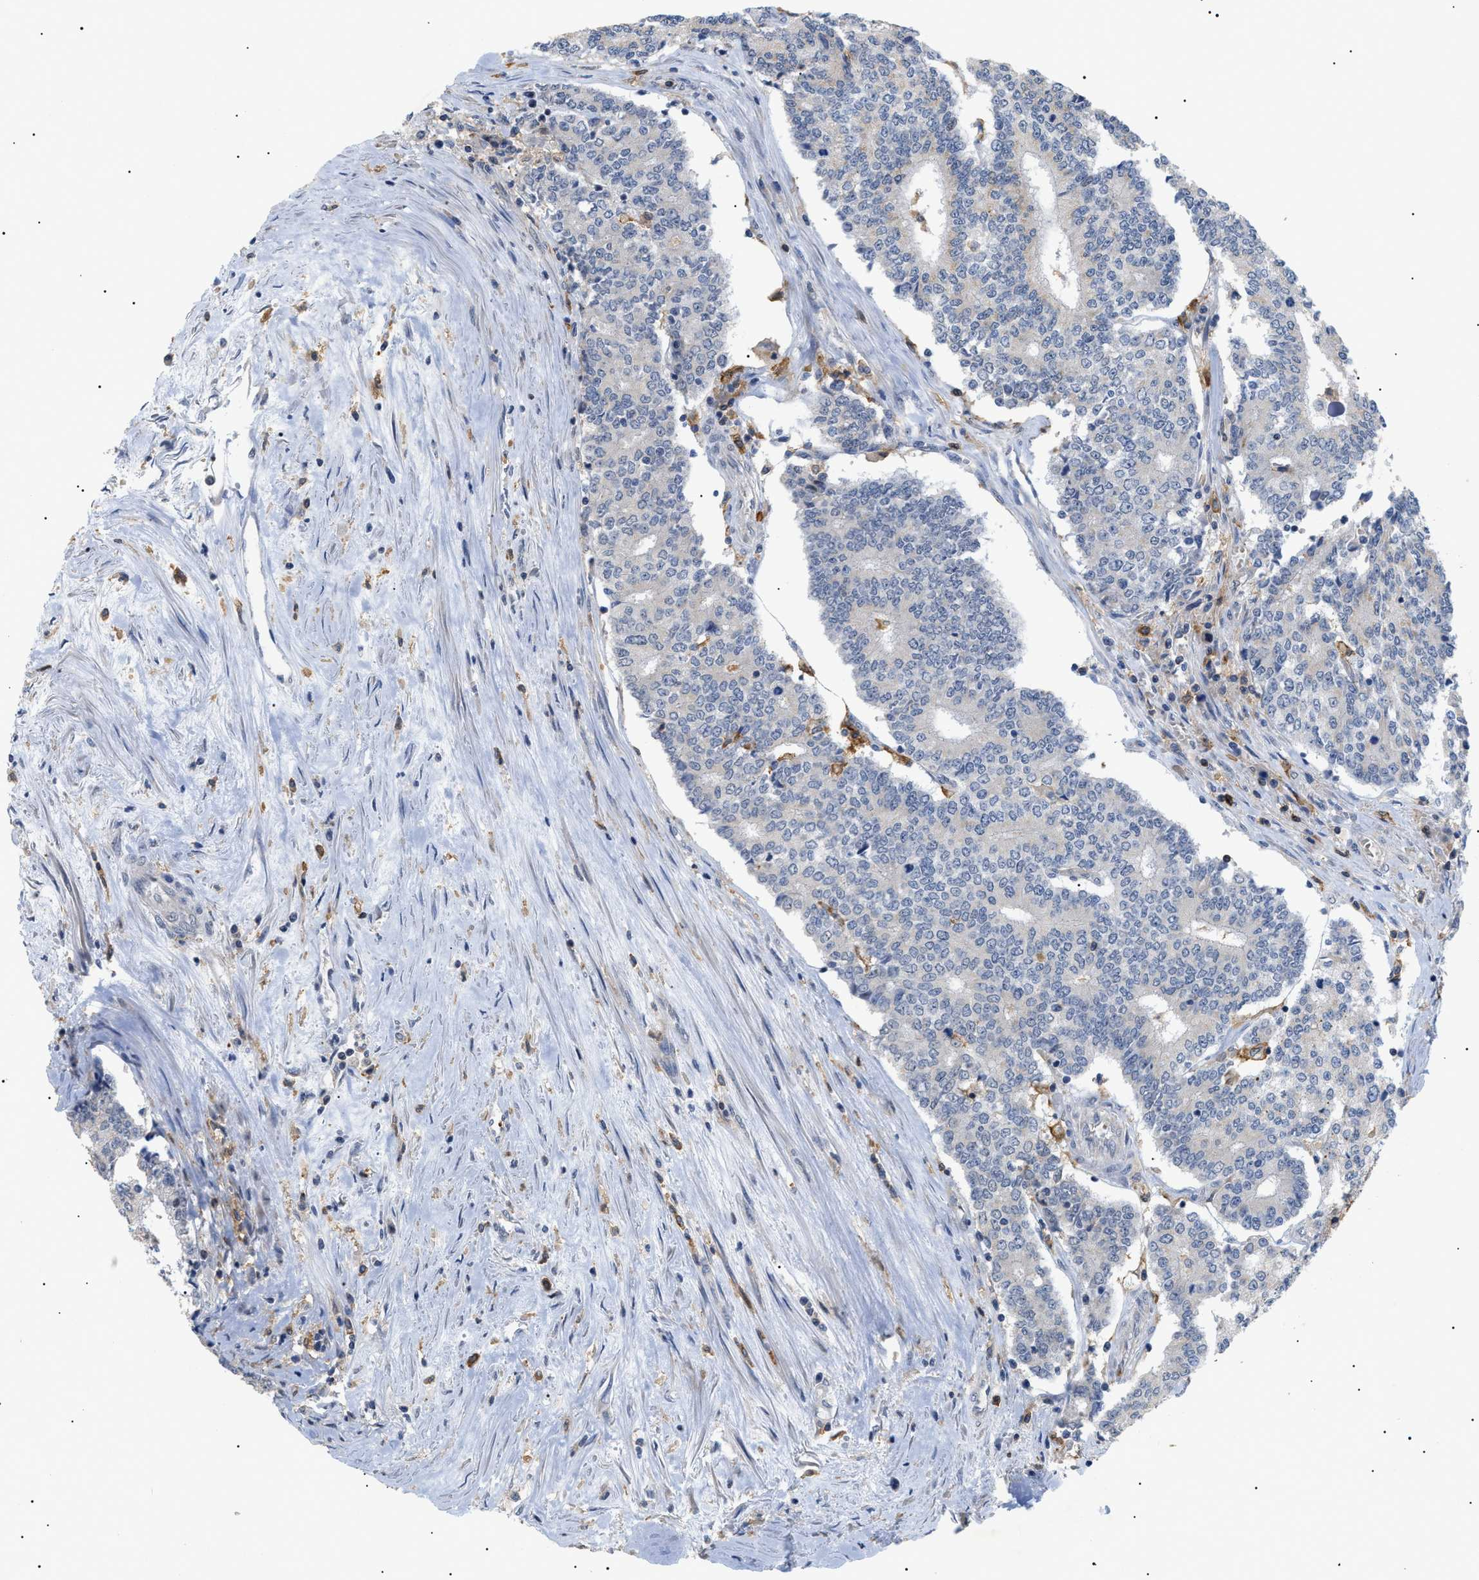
{"staining": {"intensity": "negative", "quantity": "none", "location": "none"}, "tissue": "prostate cancer", "cell_type": "Tumor cells", "image_type": "cancer", "snomed": [{"axis": "morphology", "description": "Normal tissue, NOS"}, {"axis": "morphology", "description": "Adenocarcinoma, High grade"}, {"axis": "topography", "description": "Prostate"}, {"axis": "topography", "description": "Seminal veicle"}], "caption": "This is an IHC image of human adenocarcinoma (high-grade) (prostate). There is no positivity in tumor cells.", "gene": "CD300A", "patient": {"sex": "male", "age": 55}}